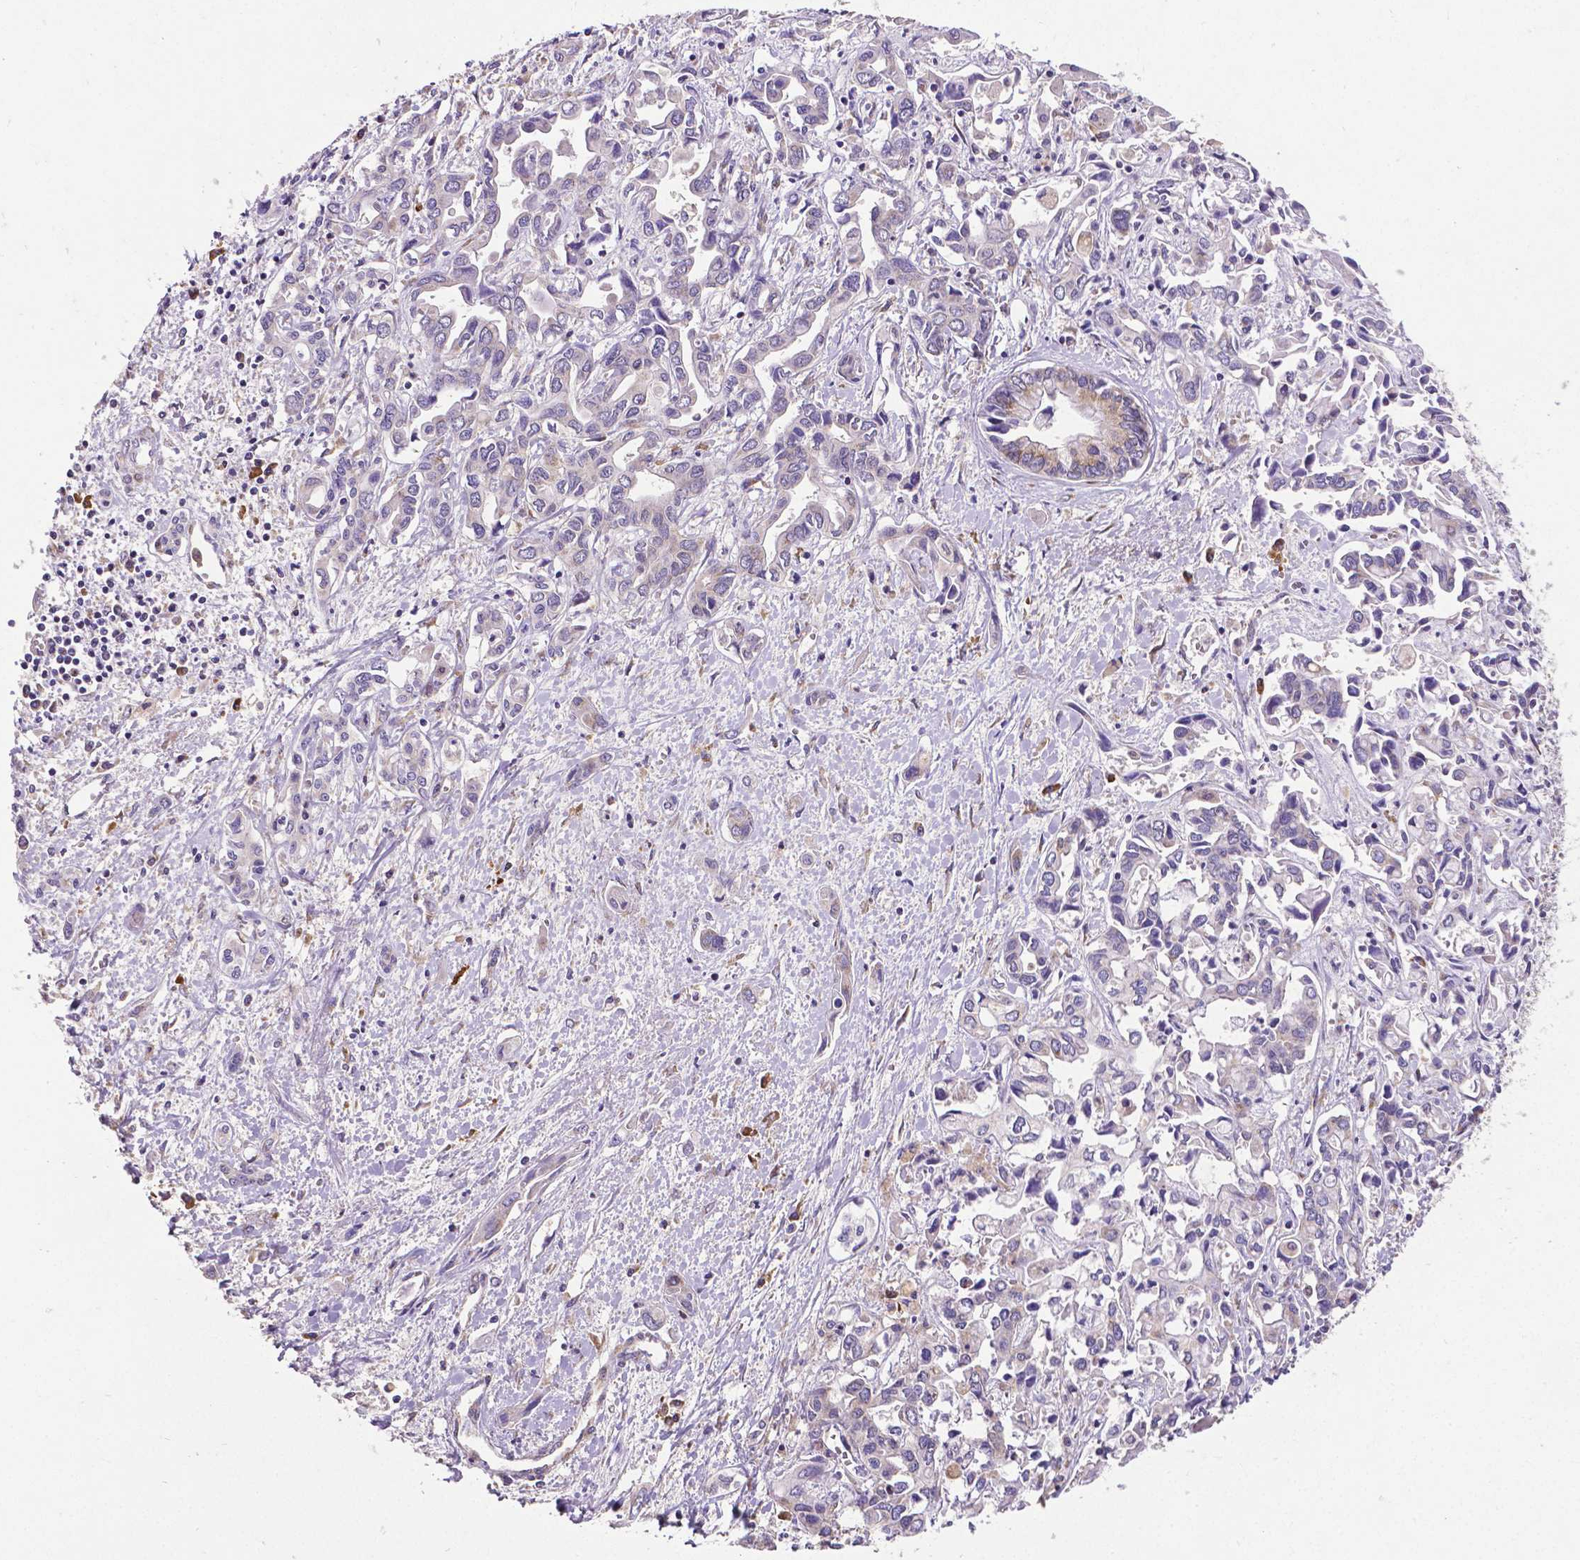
{"staining": {"intensity": "negative", "quantity": "none", "location": "none"}, "tissue": "liver cancer", "cell_type": "Tumor cells", "image_type": "cancer", "snomed": [{"axis": "morphology", "description": "Cholangiocarcinoma"}, {"axis": "topography", "description": "Liver"}], "caption": "The micrograph shows no staining of tumor cells in liver cholangiocarcinoma. The staining was performed using DAB (3,3'-diaminobenzidine) to visualize the protein expression in brown, while the nuclei were stained in blue with hematoxylin (Magnification: 20x).", "gene": "MTDH", "patient": {"sex": "female", "age": 64}}